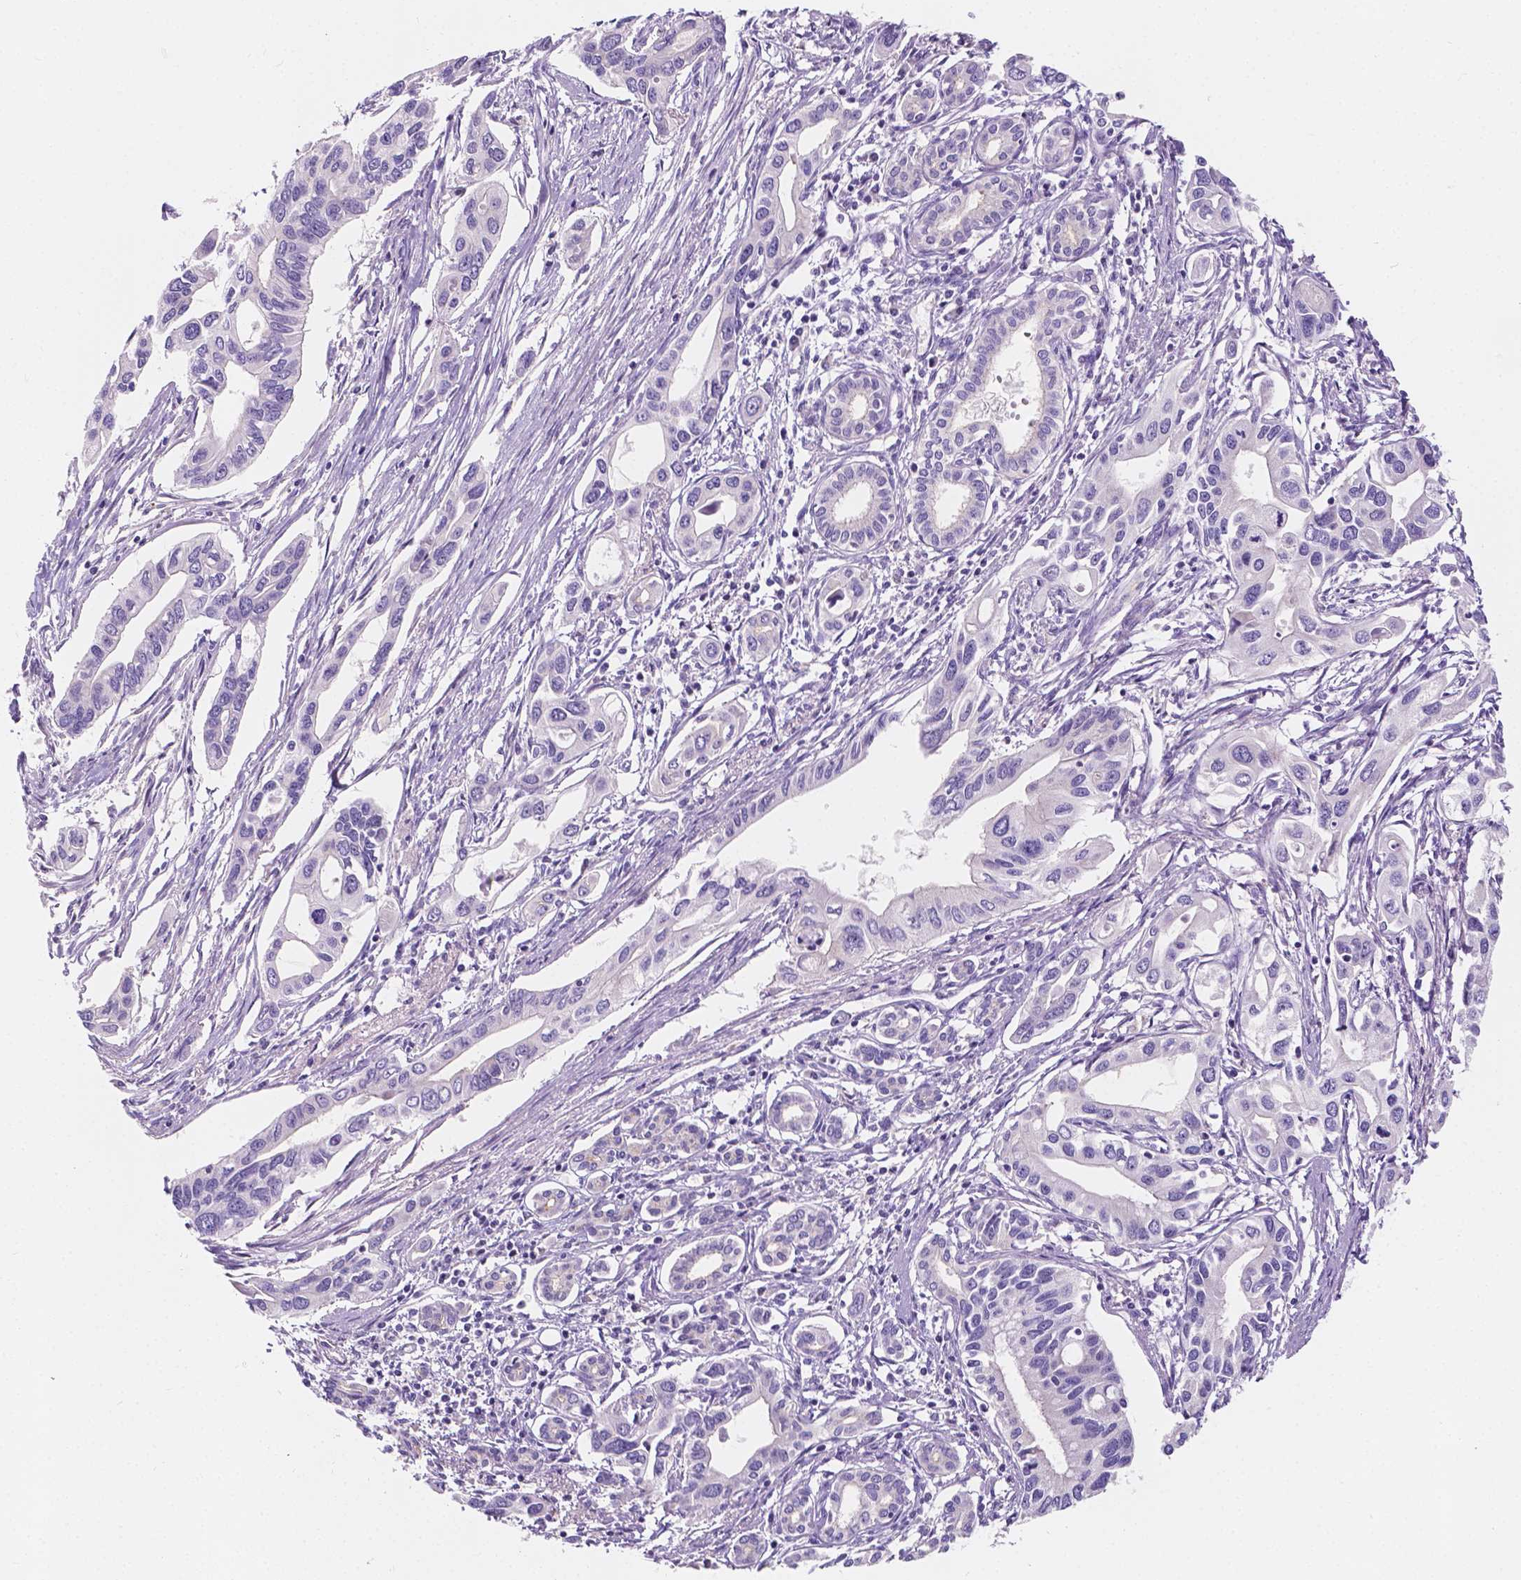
{"staining": {"intensity": "negative", "quantity": "none", "location": "none"}, "tissue": "pancreatic cancer", "cell_type": "Tumor cells", "image_type": "cancer", "snomed": [{"axis": "morphology", "description": "Adenocarcinoma, NOS"}, {"axis": "topography", "description": "Pancreas"}], "caption": "Immunohistochemical staining of human pancreatic adenocarcinoma reveals no significant staining in tumor cells. (Stains: DAB (3,3'-diaminobenzidine) immunohistochemistry with hematoxylin counter stain, Microscopy: brightfield microscopy at high magnification).", "gene": "SIRT2", "patient": {"sex": "male", "age": 60}}